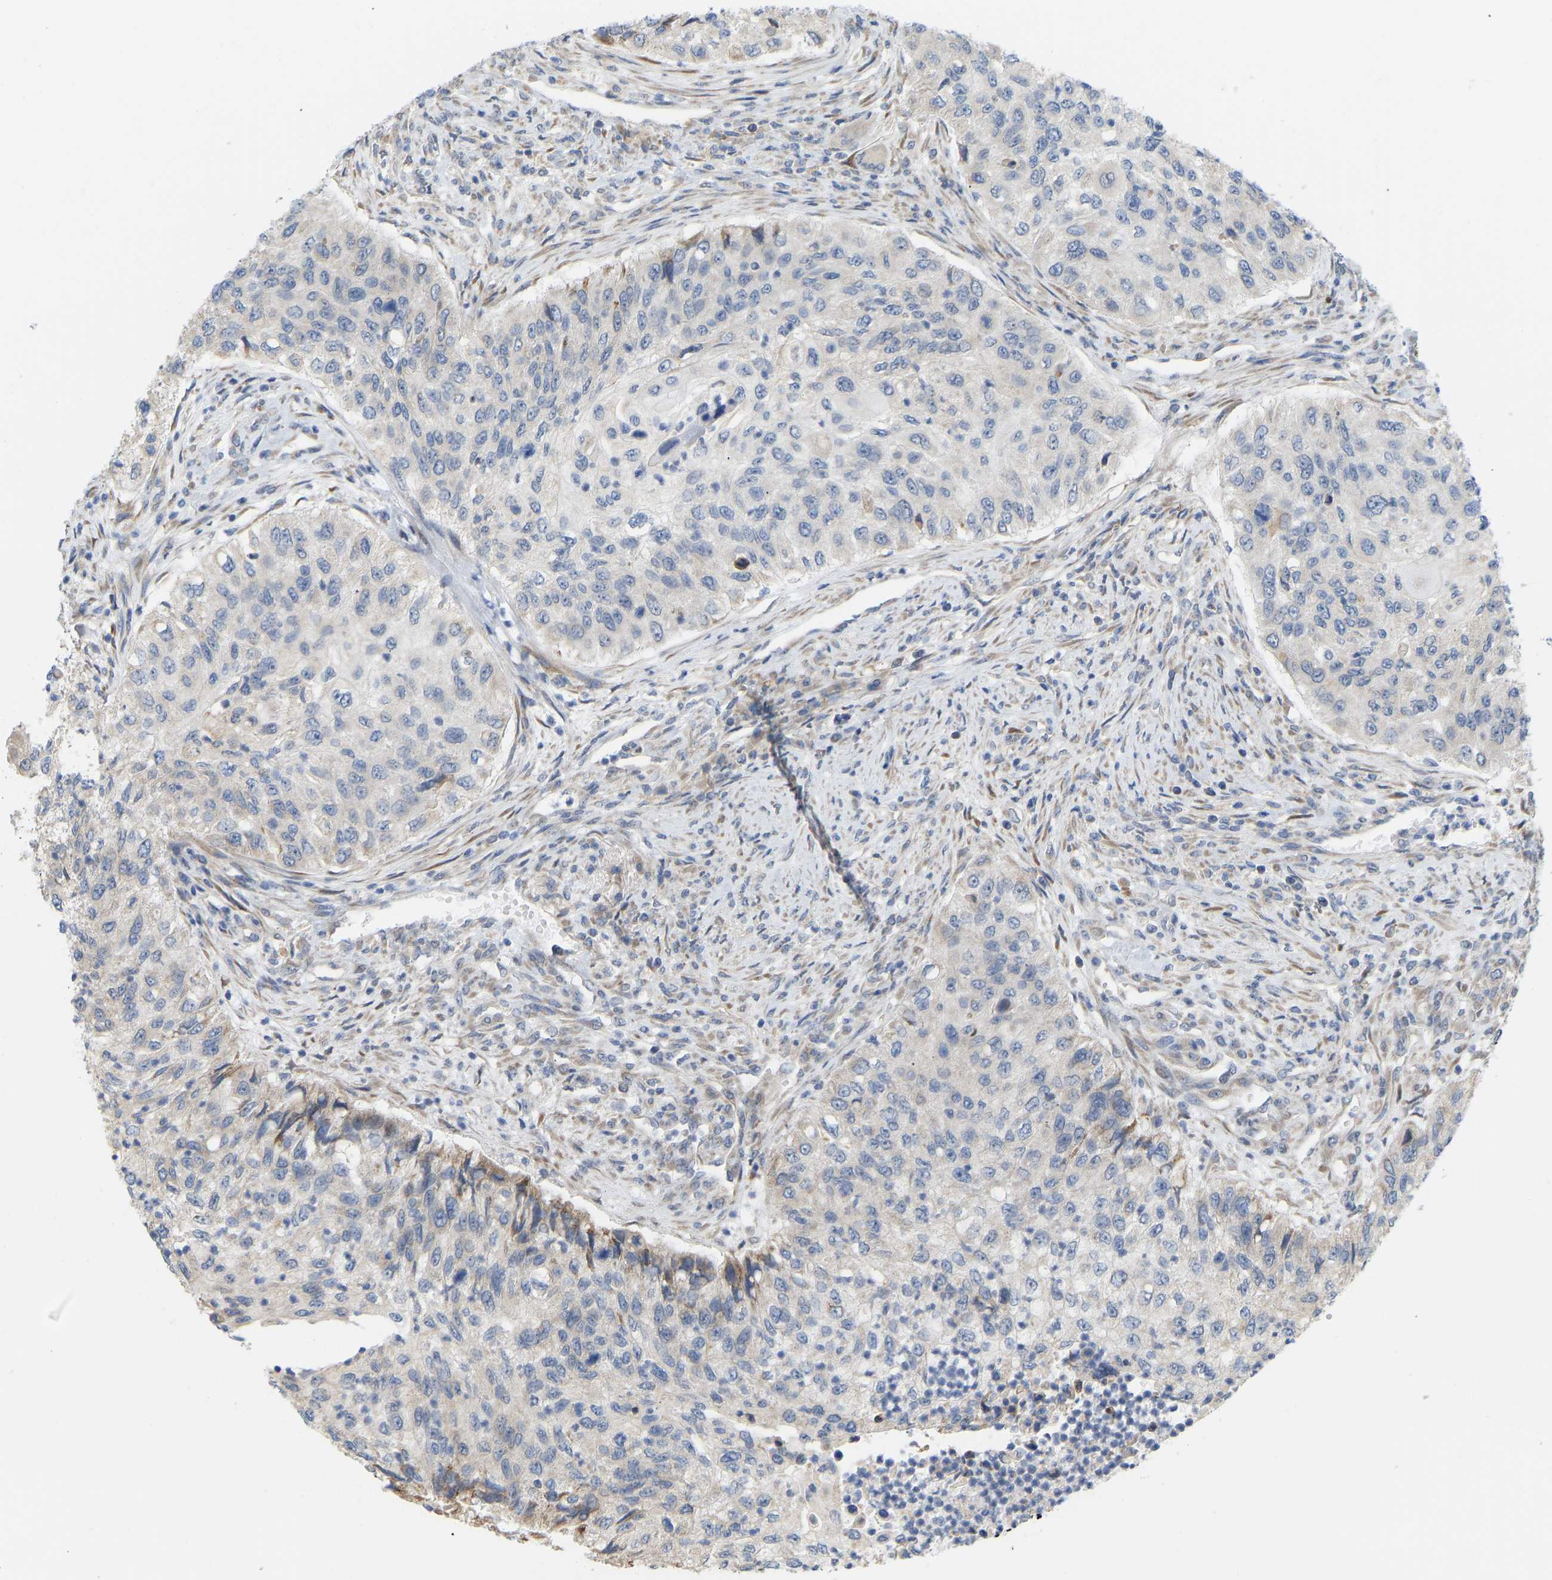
{"staining": {"intensity": "moderate", "quantity": "<25%", "location": "cytoplasmic/membranous"}, "tissue": "urothelial cancer", "cell_type": "Tumor cells", "image_type": "cancer", "snomed": [{"axis": "morphology", "description": "Urothelial carcinoma, High grade"}, {"axis": "topography", "description": "Urinary bladder"}], "caption": "Protein expression by IHC shows moderate cytoplasmic/membranous staining in approximately <25% of tumor cells in urothelial cancer.", "gene": "BEND3", "patient": {"sex": "female", "age": 60}}